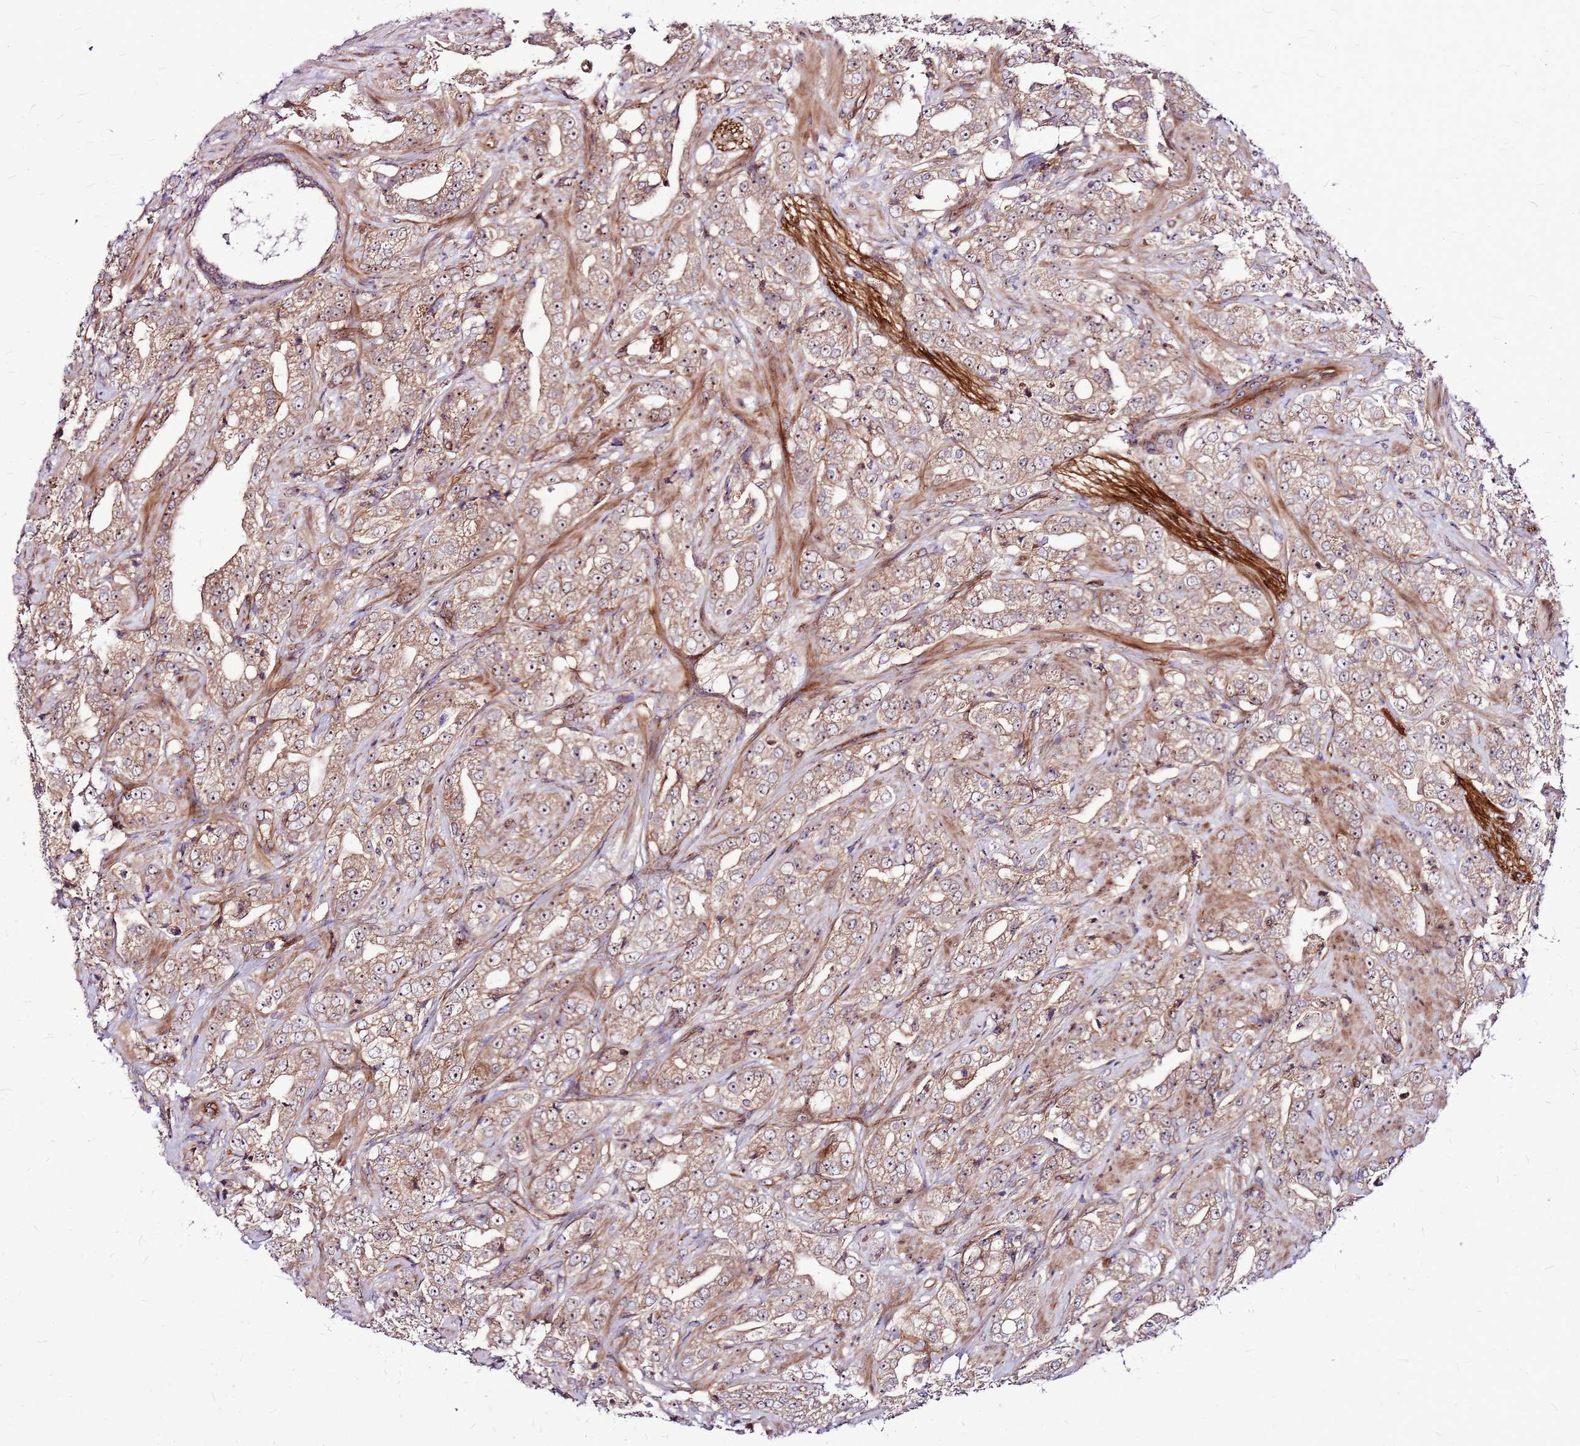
{"staining": {"intensity": "weak", "quantity": "25%-75%", "location": "cytoplasmic/membranous"}, "tissue": "prostate cancer", "cell_type": "Tumor cells", "image_type": "cancer", "snomed": [{"axis": "morphology", "description": "Adenocarcinoma, Low grade"}, {"axis": "topography", "description": "Prostate"}], "caption": "Weak cytoplasmic/membranous protein positivity is present in about 25%-75% of tumor cells in low-grade adenocarcinoma (prostate). Nuclei are stained in blue.", "gene": "TOPAZ1", "patient": {"sex": "male", "age": 67}}